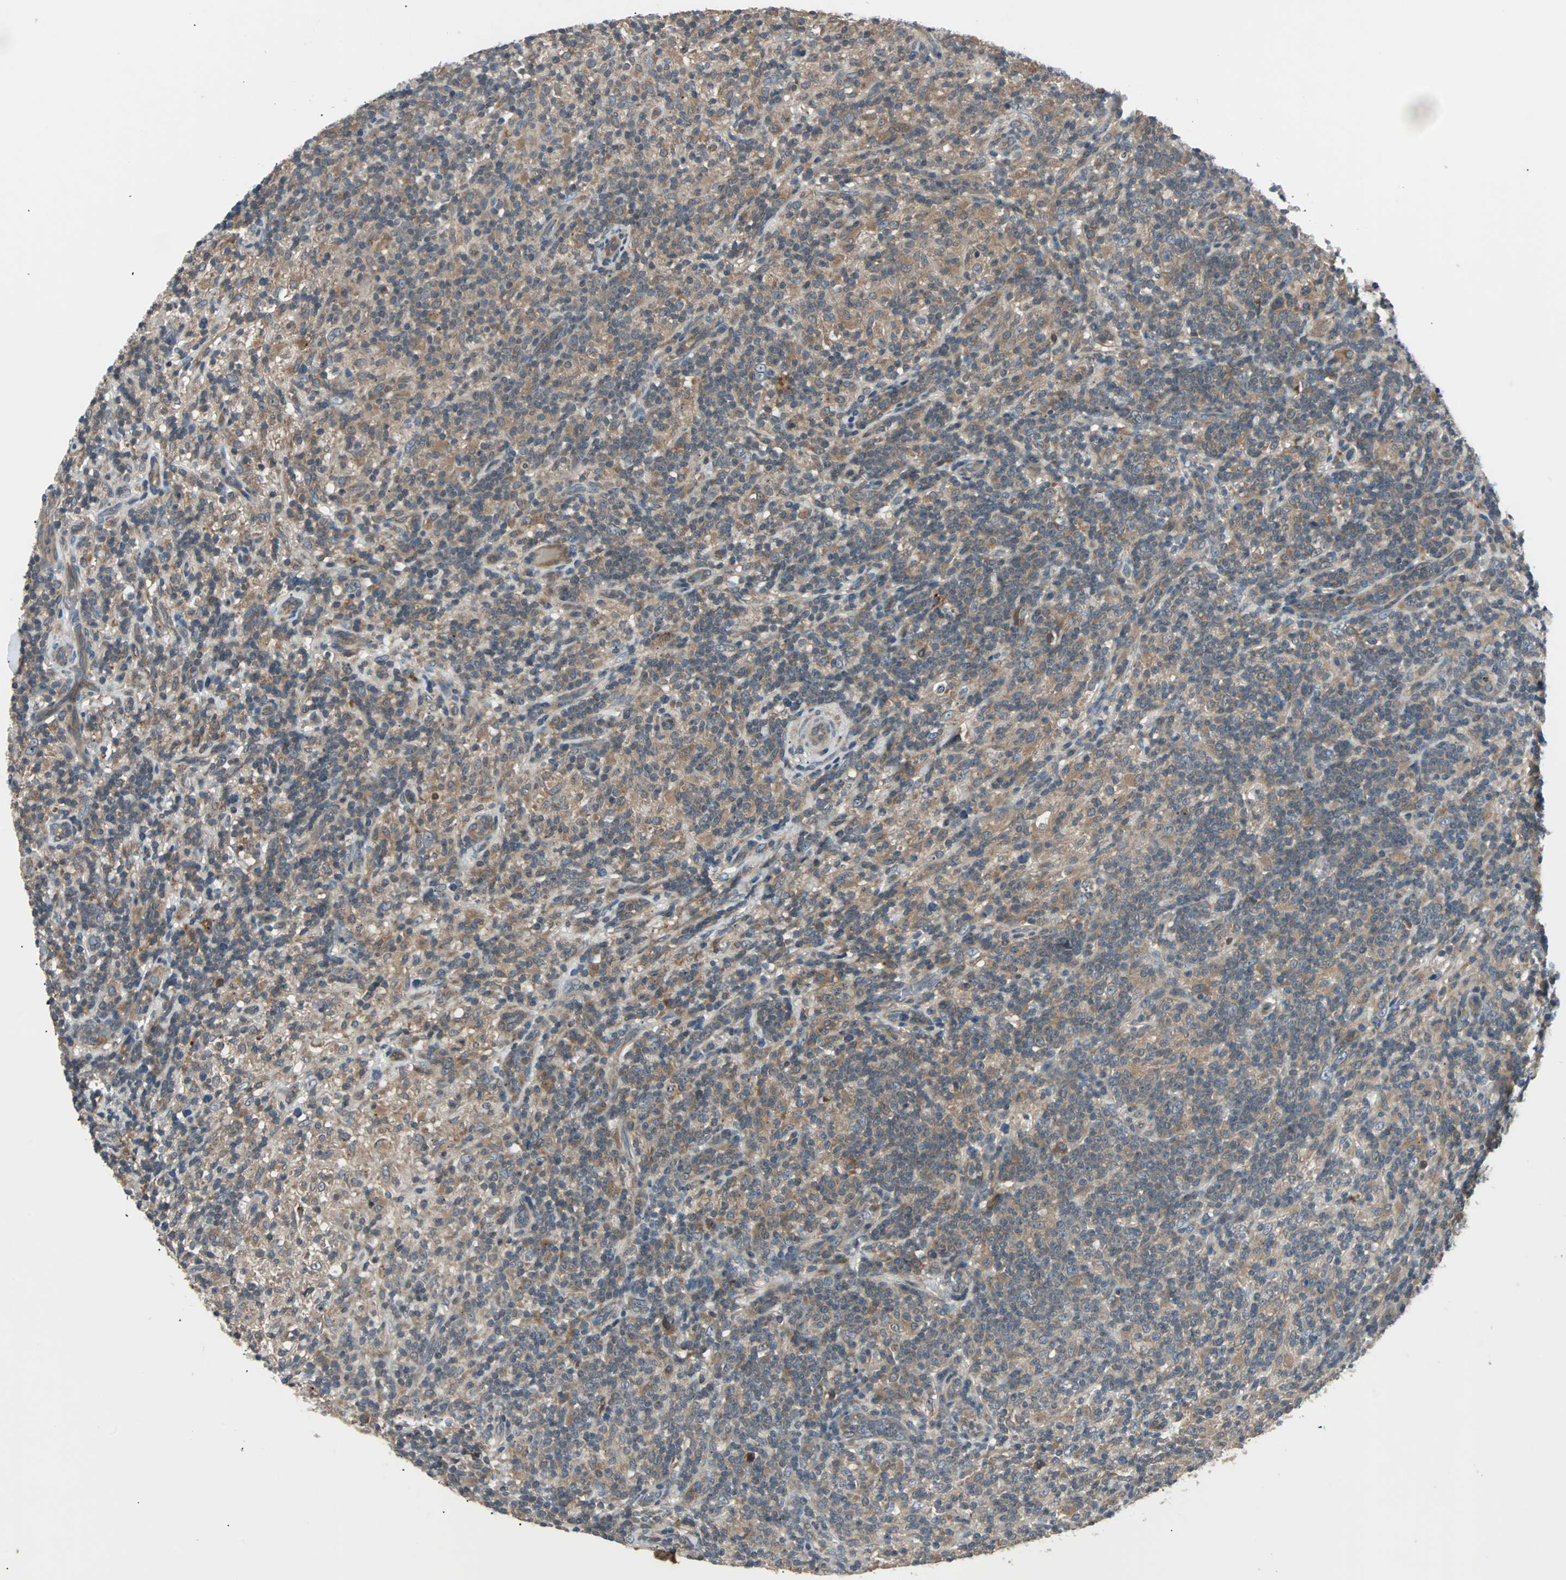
{"staining": {"intensity": "negative", "quantity": "none", "location": "none"}, "tissue": "lymphoma", "cell_type": "Tumor cells", "image_type": "cancer", "snomed": [{"axis": "morphology", "description": "Hodgkin's disease, NOS"}, {"axis": "topography", "description": "Lymph node"}], "caption": "Immunohistochemistry of lymphoma reveals no expression in tumor cells. (DAB (3,3'-diaminobenzidine) immunohistochemistry (IHC) with hematoxylin counter stain).", "gene": "ARF1", "patient": {"sex": "male", "age": 70}}